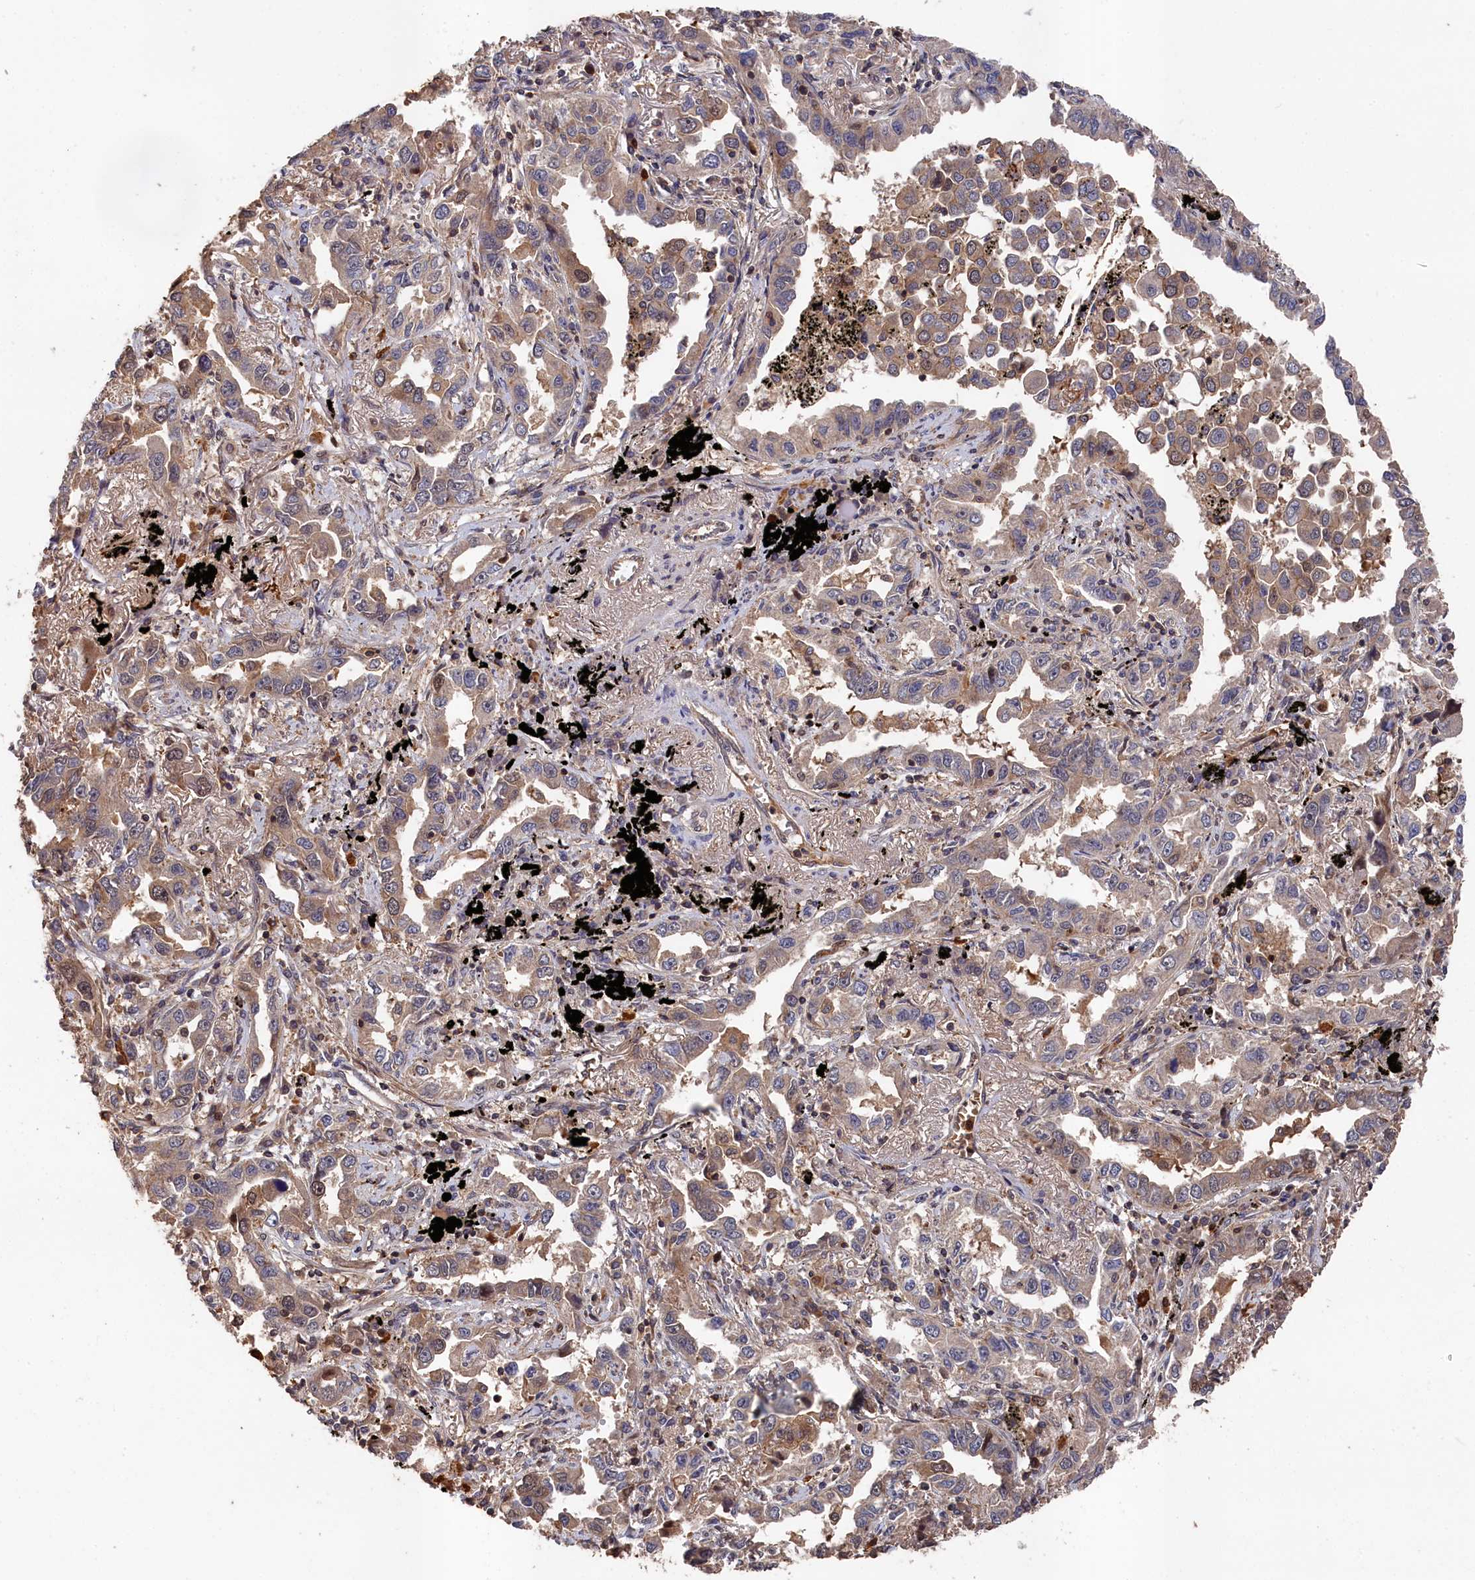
{"staining": {"intensity": "weak", "quantity": "25%-75%", "location": "cytoplasmic/membranous"}, "tissue": "lung cancer", "cell_type": "Tumor cells", "image_type": "cancer", "snomed": [{"axis": "morphology", "description": "Adenocarcinoma, NOS"}, {"axis": "topography", "description": "Lung"}], "caption": "The image exhibits a brown stain indicating the presence of a protein in the cytoplasmic/membranous of tumor cells in adenocarcinoma (lung). Immunohistochemistry (ihc) stains the protein of interest in brown and the nuclei are stained blue.", "gene": "RMI2", "patient": {"sex": "male", "age": 67}}